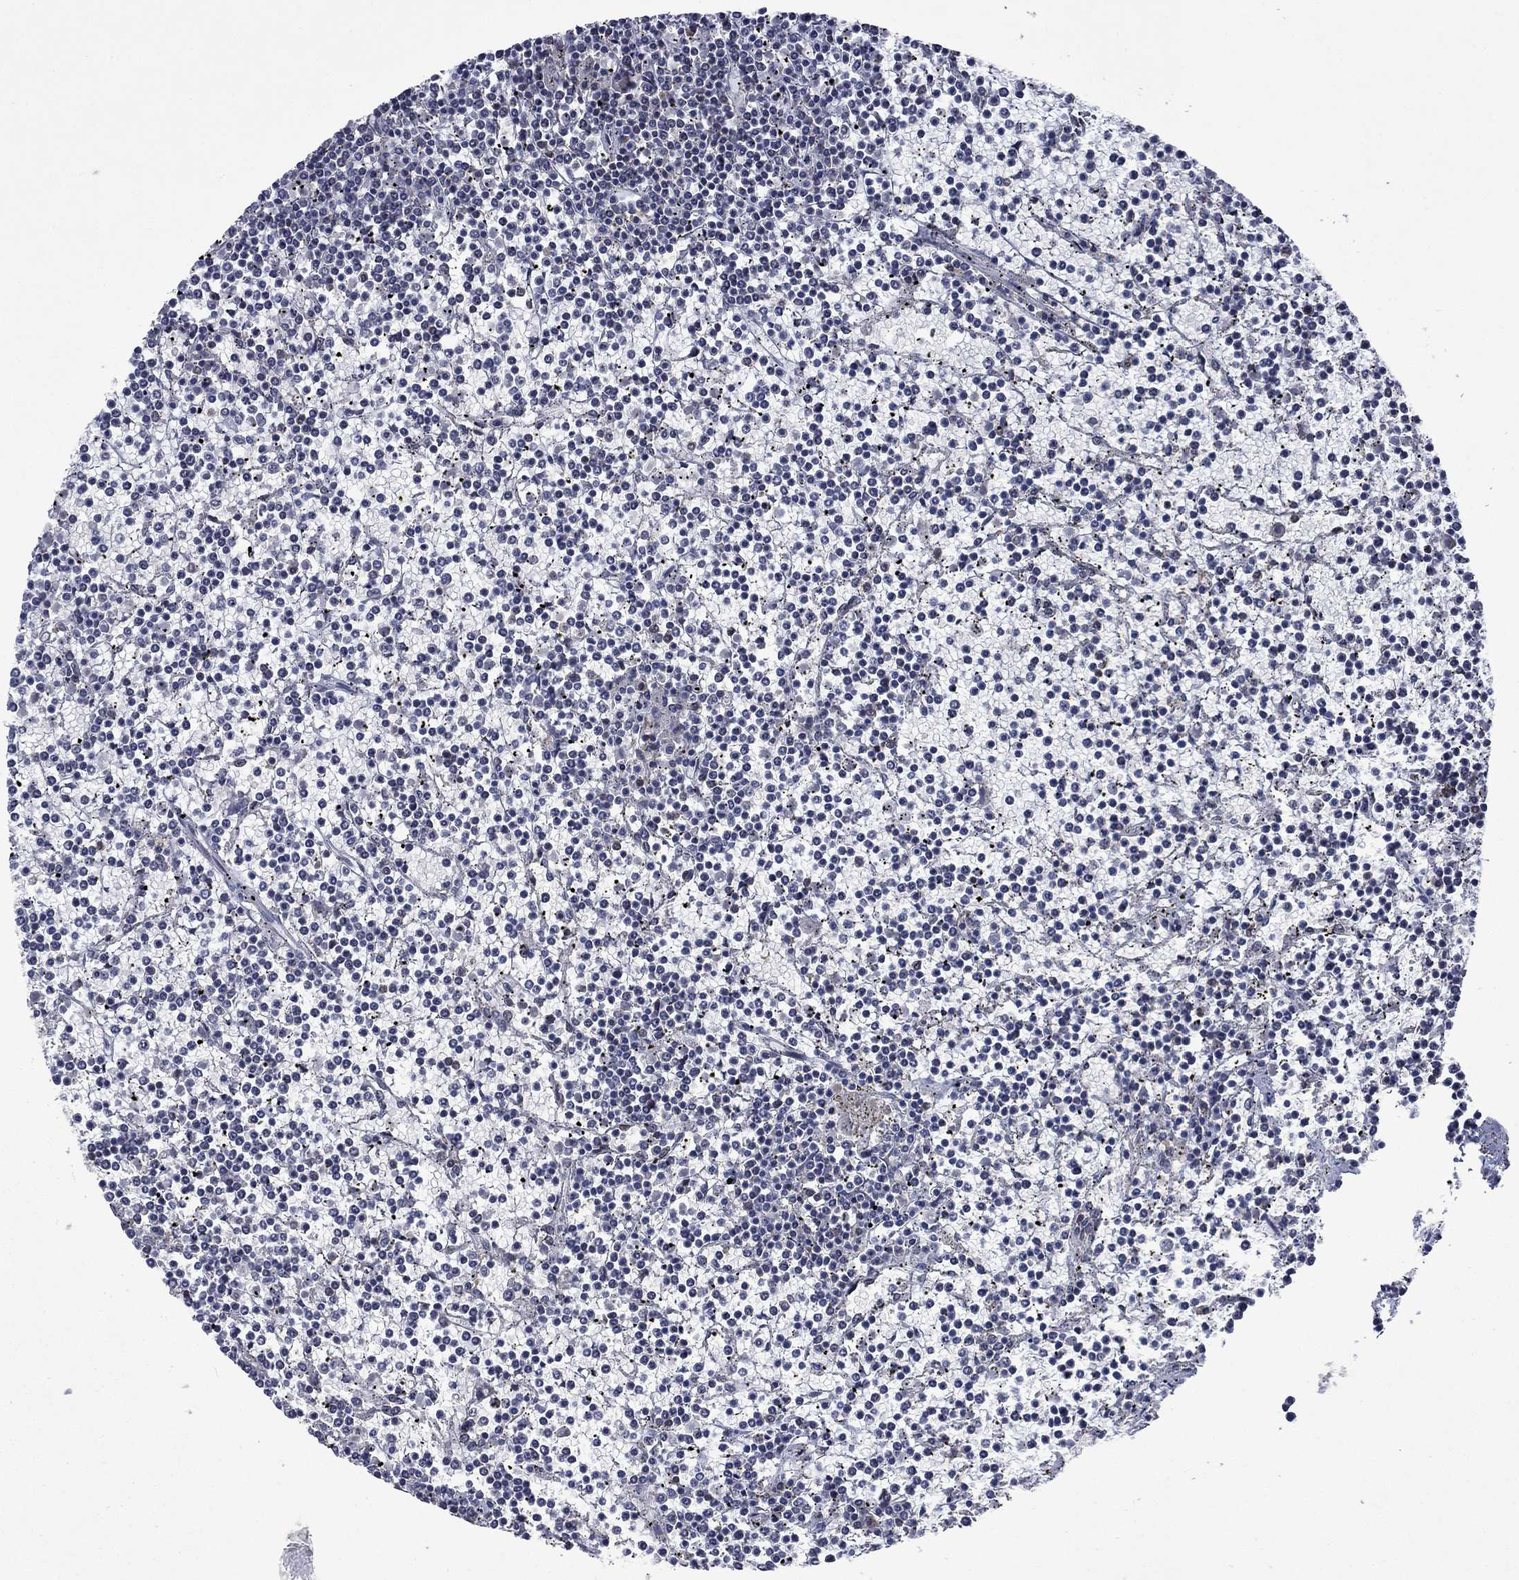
{"staining": {"intensity": "negative", "quantity": "none", "location": "none"}, "tissue": "lymphoma", "cell_type": "Tumor cells", "image_type": "cancer", "snomed": [{"axis": "morphology", "description": "Malignant lymphoma, non-Hodgkin's type, Low grade"}, {"axis": "topography", "description": "Spleen"}], "caption": "A high-resolution micrograph shows immunohistochemistry (IHC) staining of malignant lymphoma, non-Hodgkin's type (low-grade), which demonstrates no significant expression in tumor cells.", "gene": "PPP1R9A", "patient": {"sex": "female", "age": 19}}